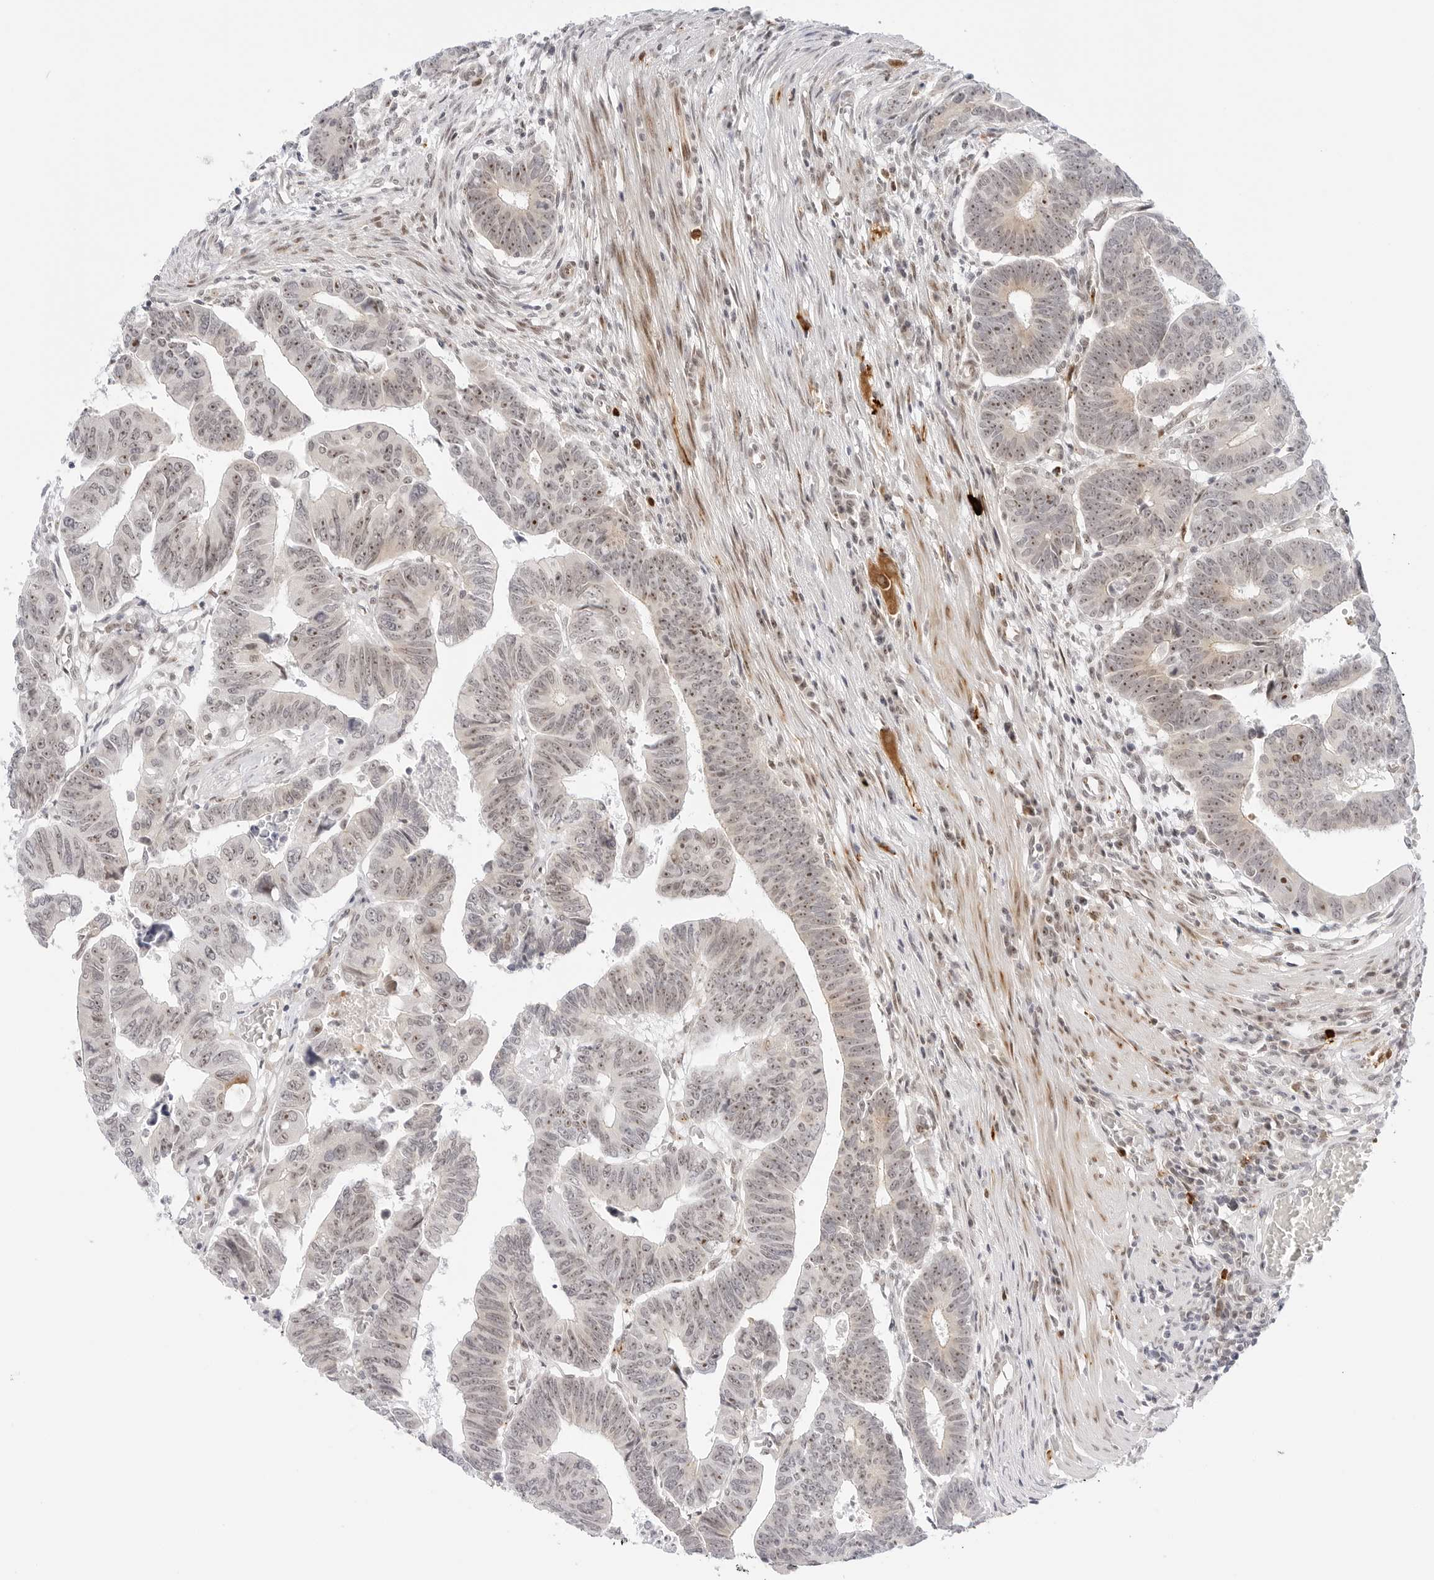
{"staining": {"intensity": "weak", "quantity": ">75%", "location": "cytoplasmic/membranous,nuclear"}, "tissue": "colorectal cancer", "cell_type": "Tumor cells", "image_type": "cancer", "snomed": [{"axis": "morphology", "description": "Adenocarcinoma, NOS"}, {"axis": "topography", "description": "Rectum"}], "caption": "DAB immunohistochemical staining of human colorectal cancer (adenocarcinoma) exhibits weak cytoplasmic/membranous and nuclear protein staining in about >75% of tumor cells.", "gene": "HIPK3", "patient": {"sex": "female", "age": 65}}